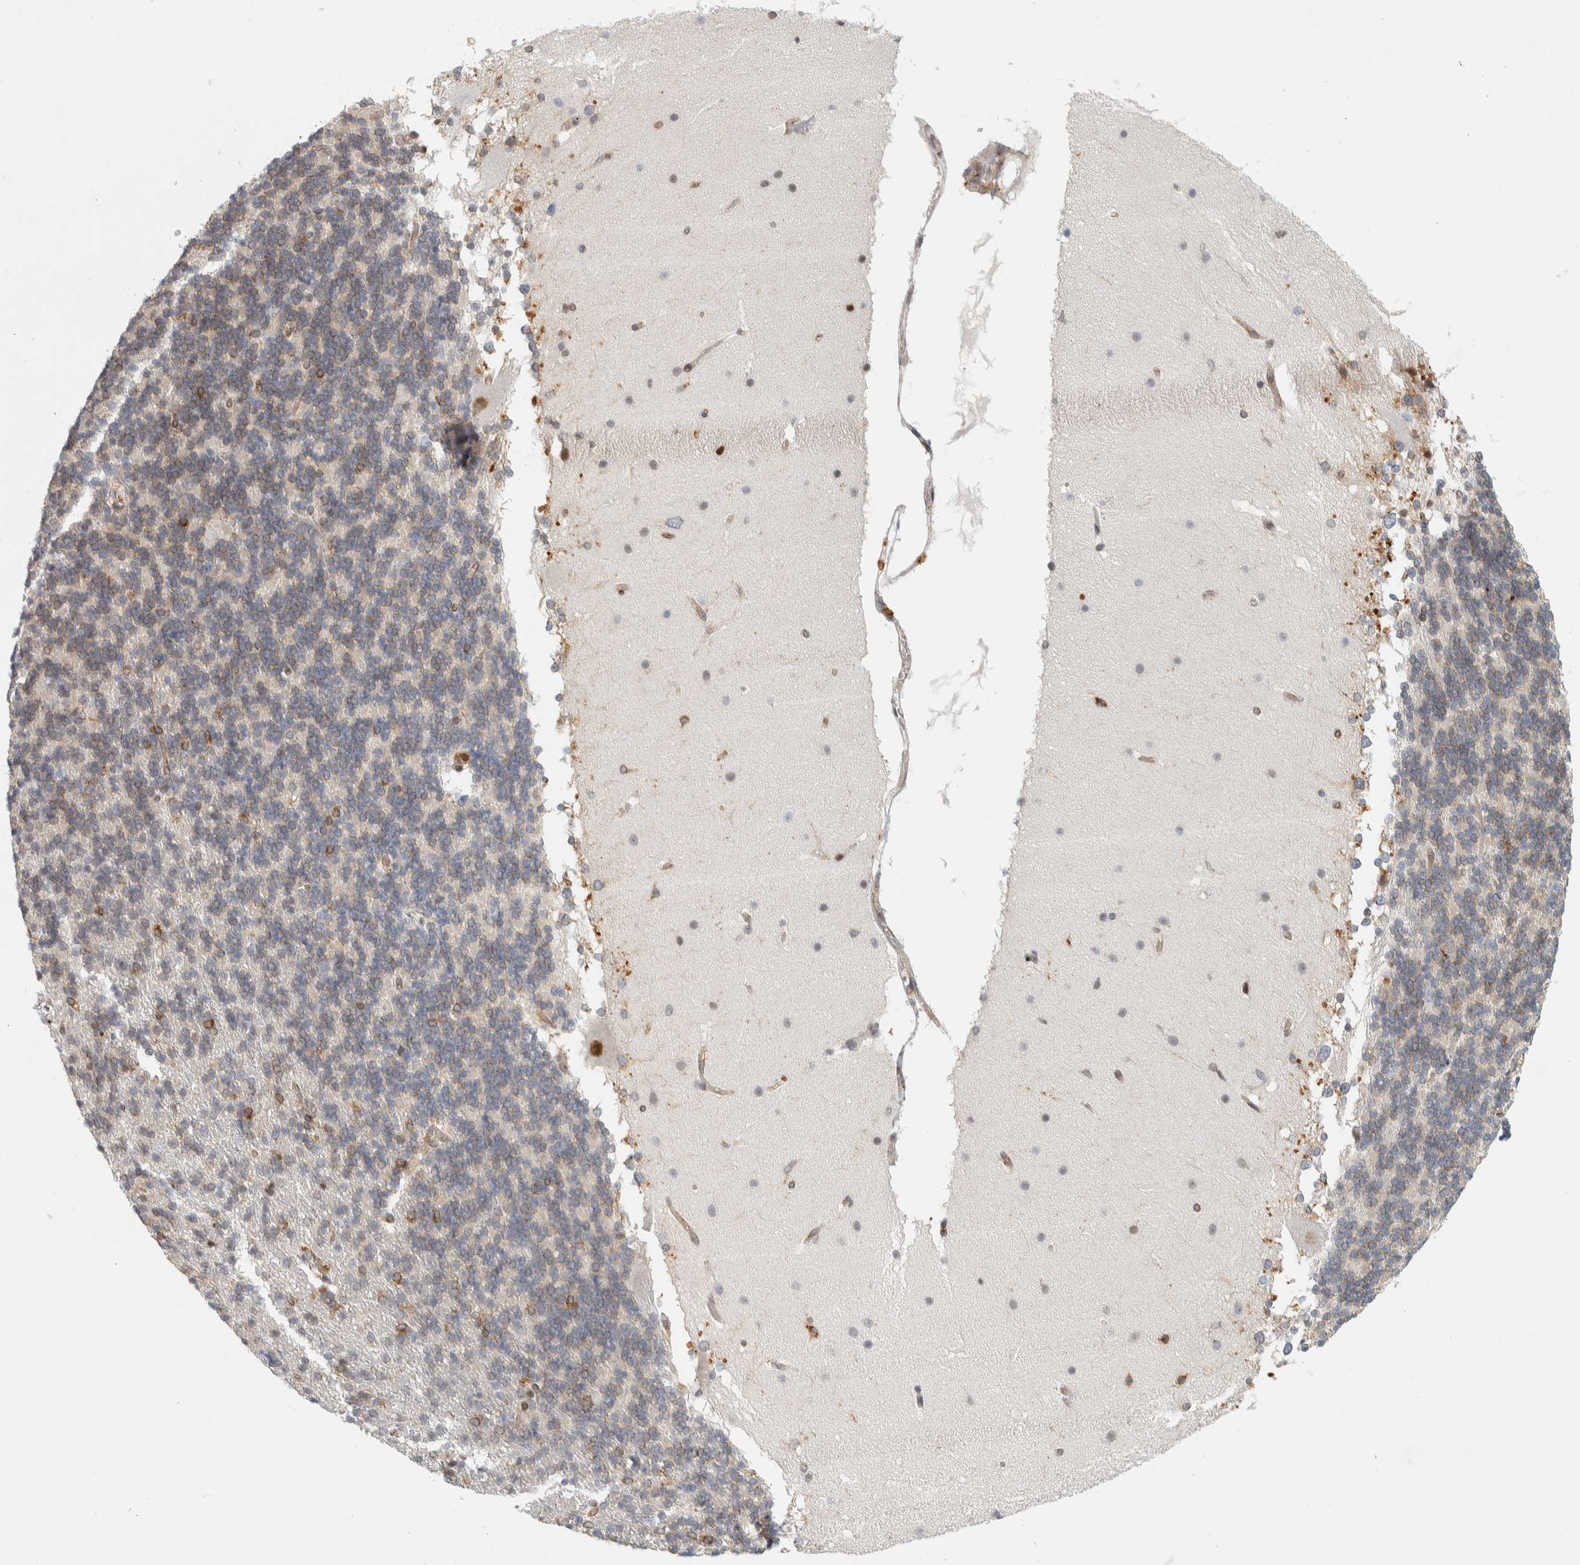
{"staining": {"intensity": "moderate", "quantity": "<25%", "location": "cytoplasmic/membranous"}, "tissue": "cerebellum", "cell_type": "Cells in granular layer", "image_type": "normal", "snomed": [{"axis": "morphology", "description": "Normal tissue, NOS"}, {"axis": "topography", "description": "Cerebellum"}], "caption": "Immunohistochemistry histopathology image of normal cerebellum: human cerebellum stained using immunohistochemistry reveals low levels of moderate protein expression localized specifically in the cytoplasmic/membranous of cells in granular layer, appearing as a cytoplasmic/membranous brown color.", "gene": "LLGL2", "patient": {"sex": "female", "age": 19}}